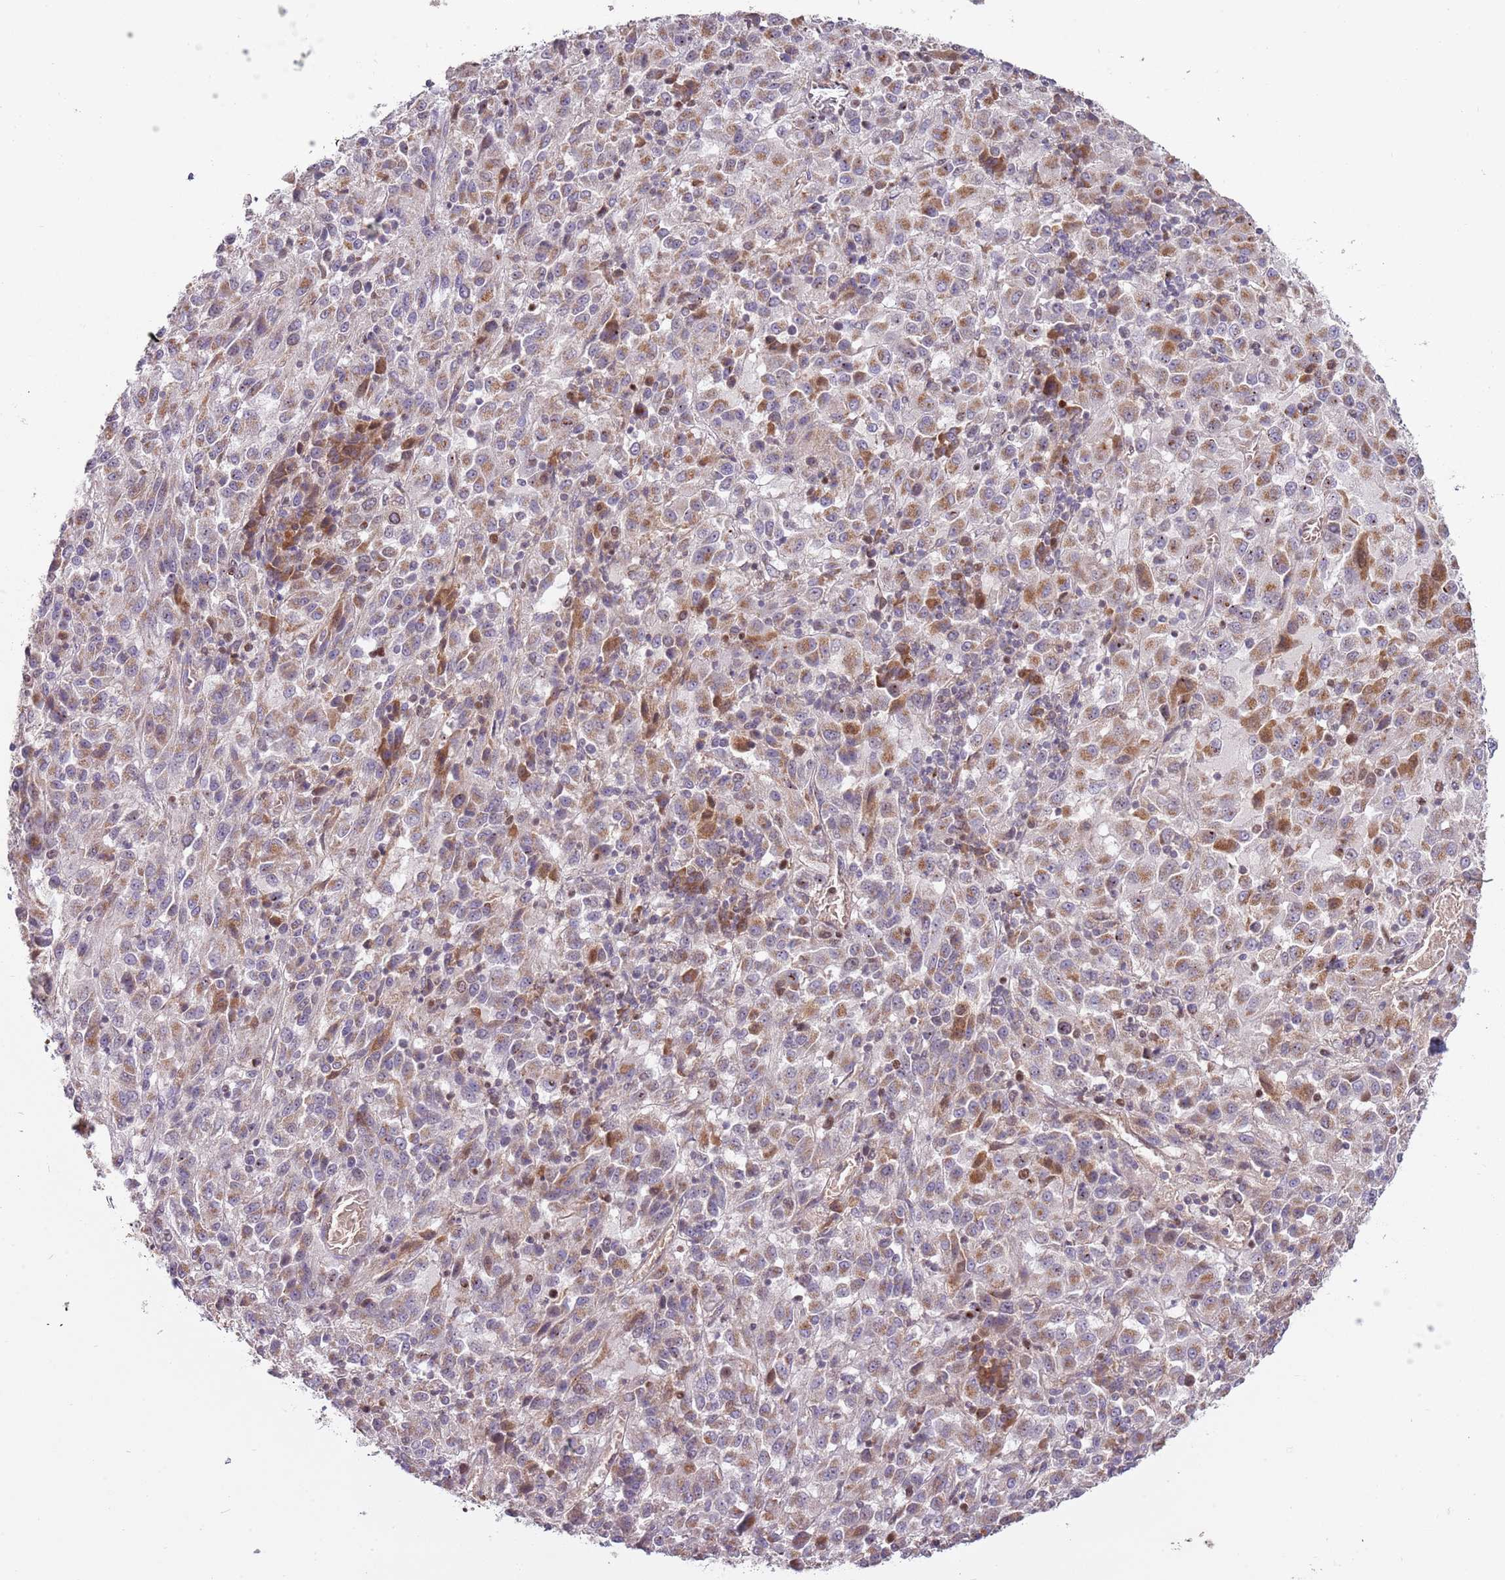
{"staining": {"intensity": "moderate", "quantity": "25%-75%", "location": "cytoplasmic/membranous"}, "tissue": "melanoma", "cell_type": "Tumor cells", "image_type": "cancer", "snomed": [{"axis": "morphology", "description": "Malignant melanoma, Metastatic site"}, {"axis": "topography", "description": "Lung"}], "caption": "Tumor cells show moderate cytoplasmic/membranous staining in about 25%-75% of cells in malignant melanoma (metastatic site).", "gene": "SYS1", "patient": {"sex": "male", "age": 64}}